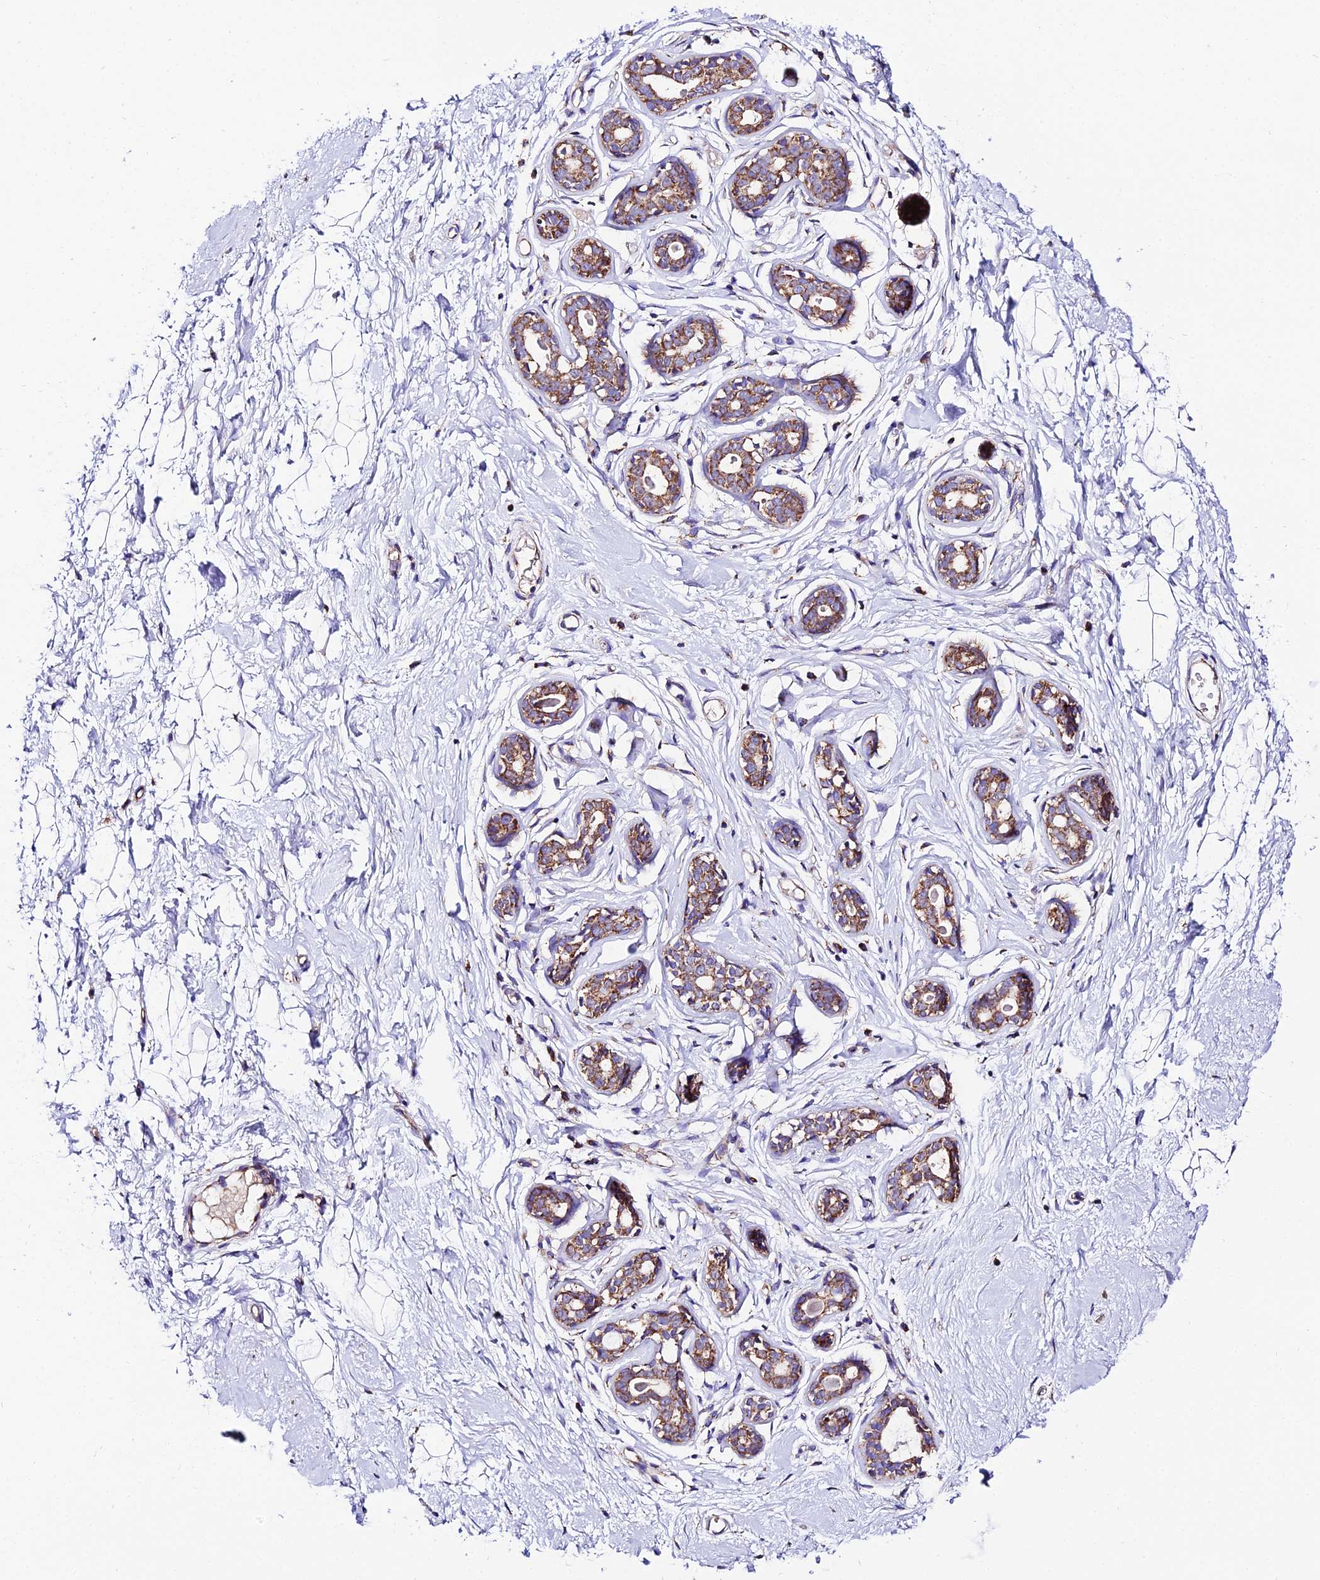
{"staining": {"intensity": "negative", "quantity": "none", "location": "none"}, "tissue": "breast", "cell_type": "Adipocytes", "image_type": "normal", "snomed": [{"axis": "morphology", "description": "Normal tissue, NOS"}, {"axis": "topography", "description": "Breast"}], "caption": "This is an IHC photomicrograph of unremarkable breast. There is no positivity in adipocytes.", "gene": "OCIAD1", "patient": {"sex": "female", "age": 23}}